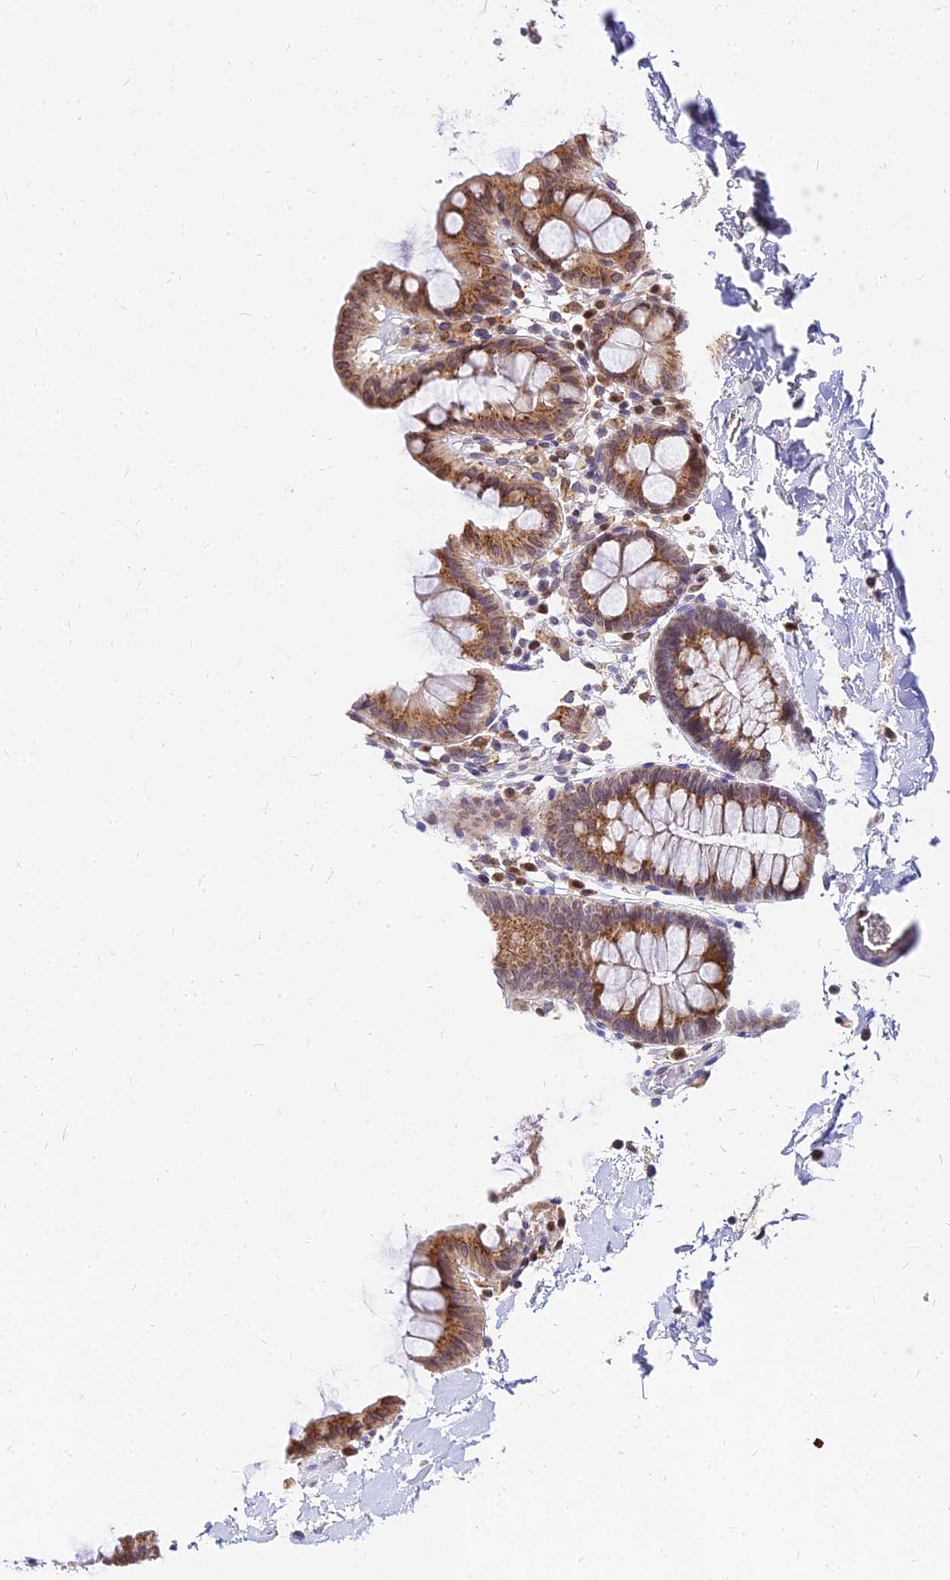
{"staining": {"intensity": "moderate", "quantity": ">75%", "location": "nuclear"}, "tissue": "colon", "cell_type": "Endothelial cells", "image_type": "normal", "snomed": [{"axis": "morphology", "description": "Normal tissue, NOS"}, {"axis": "topography", "description": "Colon"}], "caption": "Protein analysis of benign colon demonstrates moderate nuclear positivity in about >75% of endothelial cells.", "gene": "RNF121", "patient": {"sex": "male", "age": 75}}